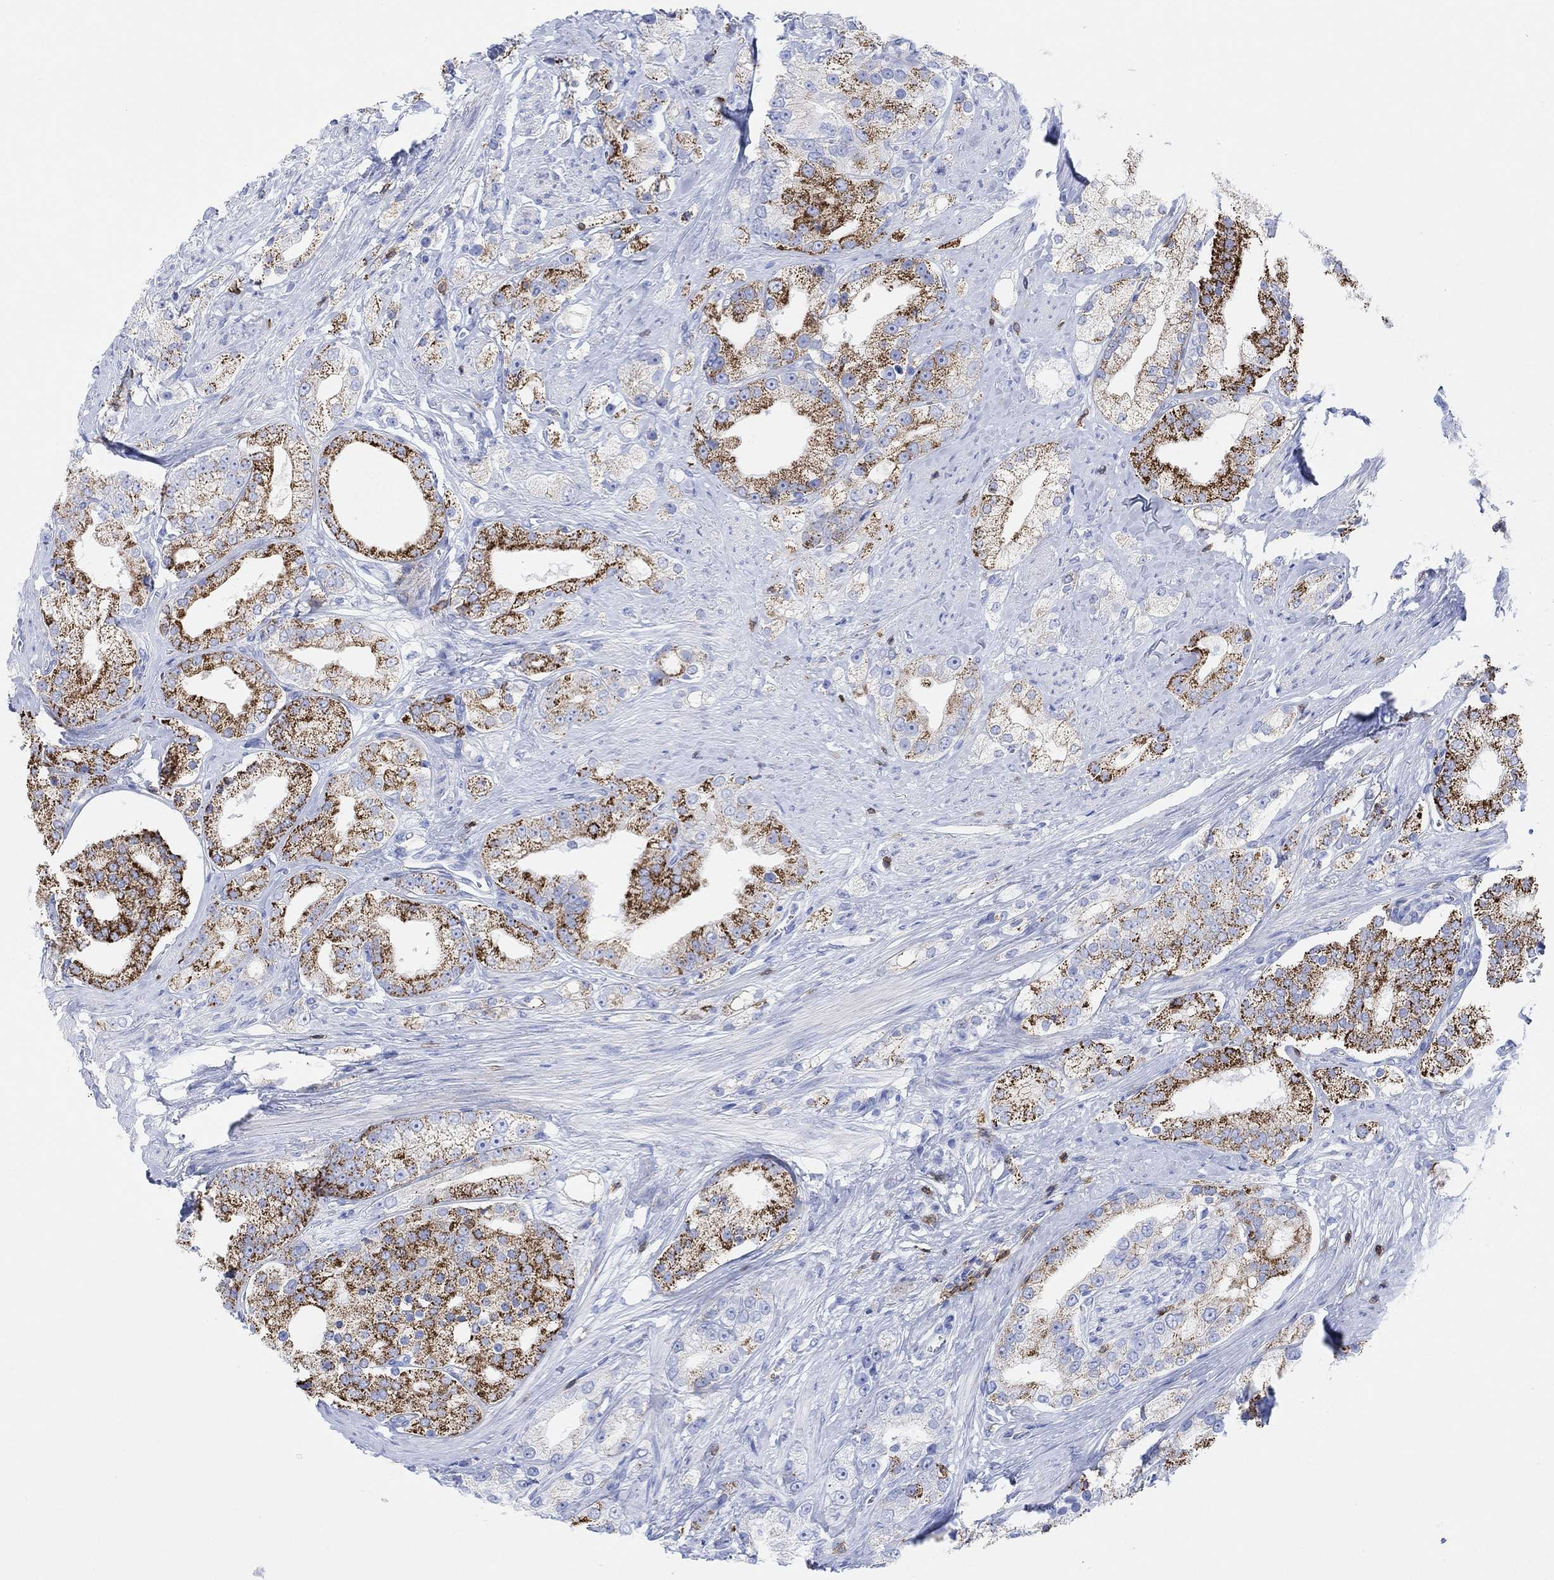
{"staining": {"intensity": "strong", "quantity": ">75%", "location": "cytoplasmic/membranous"}, "tissue": "prostate cancer", "cell_type": "Tumor cells", "image_type": "cancer", "snomed": [{"axis": "morphology", "description": "Adenocarcinoma, NOS"}, {"axis": "topography", "description": "Prostate and seminal vesicle, NOS"}, {"axis": "topography", "description": "Prostate"}], "caption": "There is high levels of strong cytoplasmic/membranous staining in tumor cells of adenocarcinoma (prostate), as demonstrated by immunohistochemical staining (brown color).", "gene": "GPR65", "patient": {"sex": "male", "age": 67}}